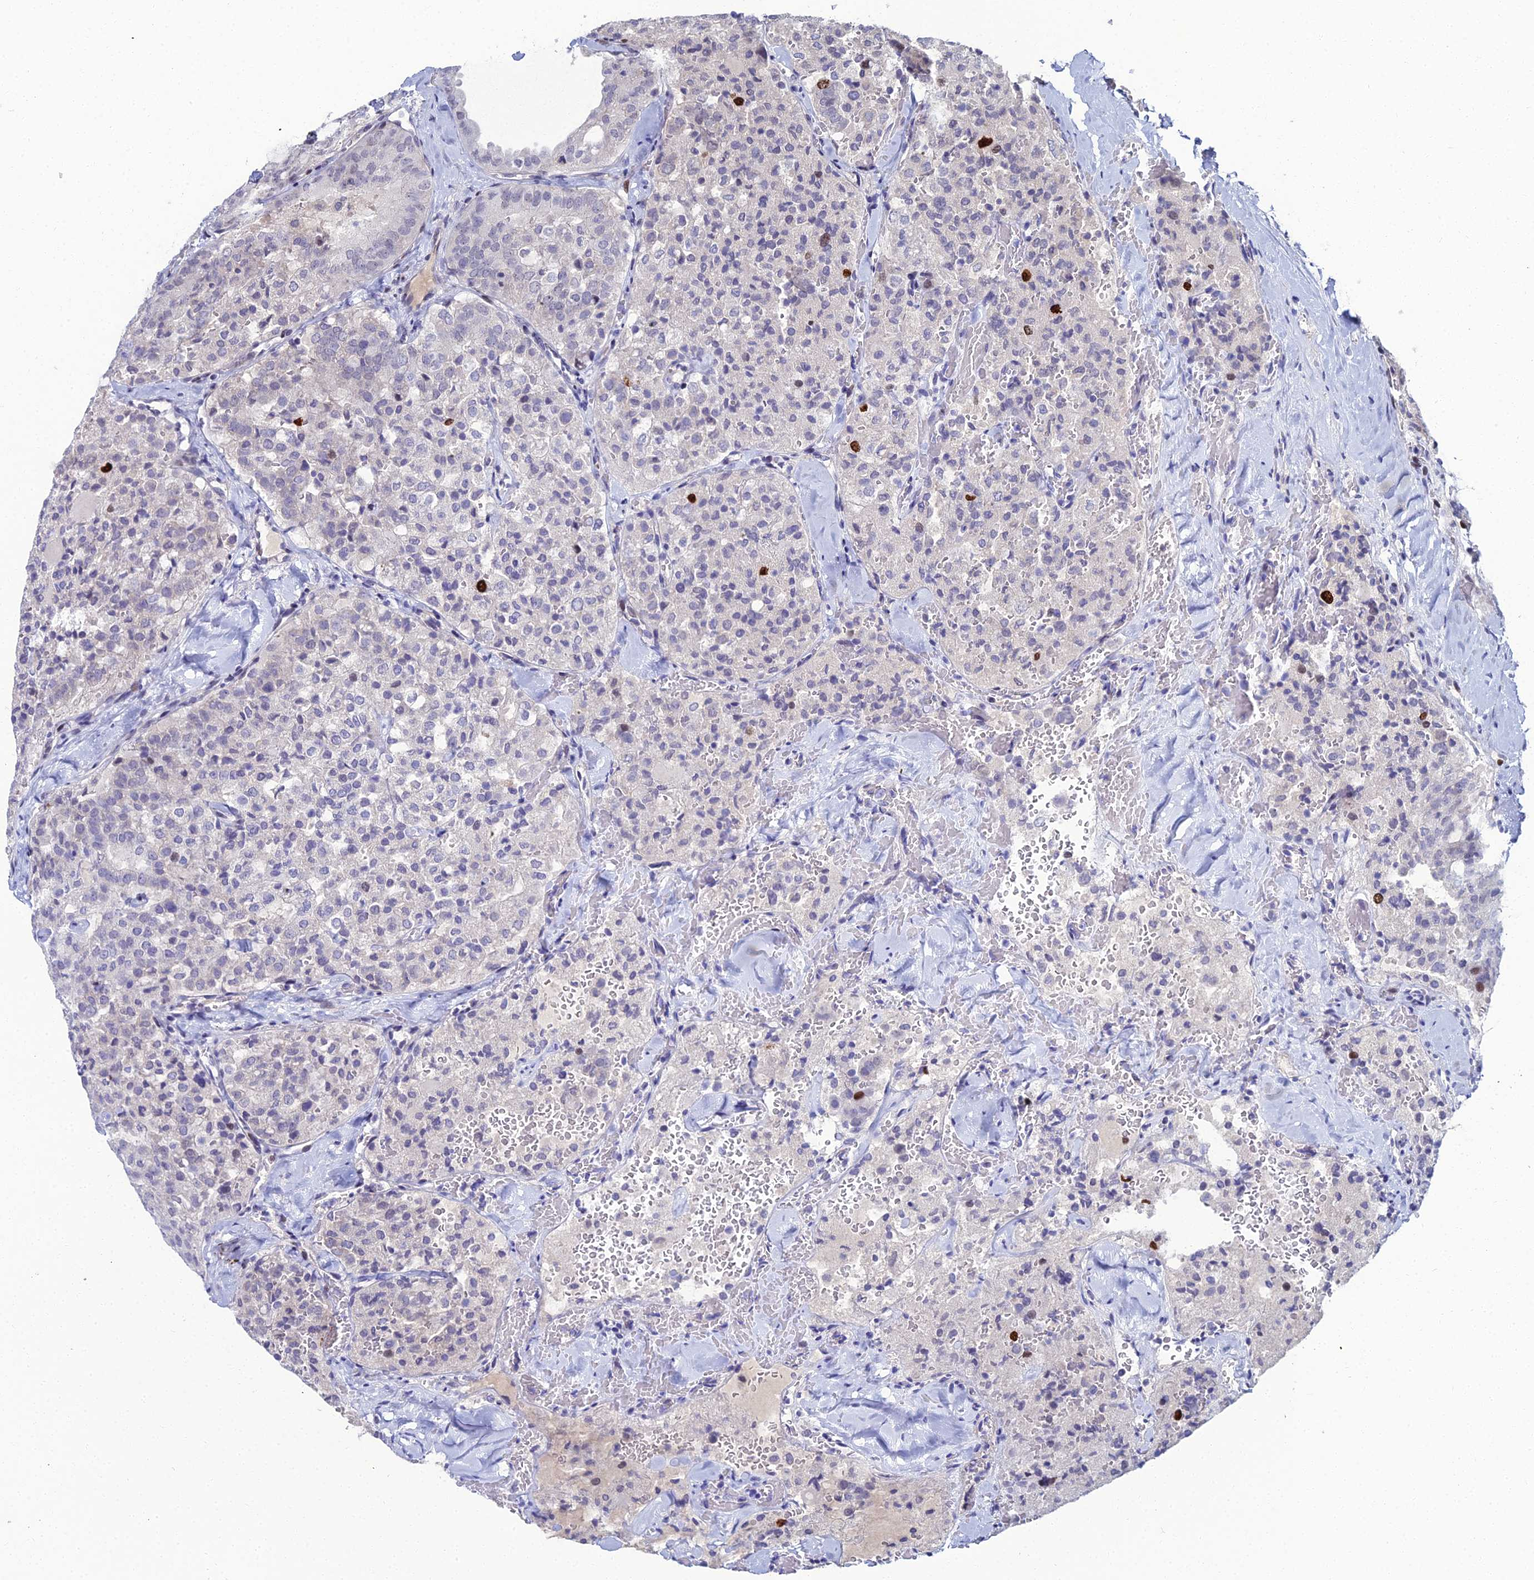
{"staining": {"intensity": "strong", "quantity": "<25%", "location": "nuclear"}, "tissue": "thyroid cancer", "cell_type": "Tumor cells", "image_type": "cancer", "snomed": [{"axis": "morphology", "description": "Follicular adenoma carcinoma, NOS"}, {"axis": "topography", "description": "Thyroid gland"}], "caption": "Protein expression by immunohistochemistry (IHC) shows strong nuclear expression in about <25% of tumor cells in thyroid cancer. (DAB (3,3'-diaminobenzidine) = brown stain, brightfield microscopy at high magnification).", "gene": "TAF9B", "patient": {"sex": "male", "age": 75}}